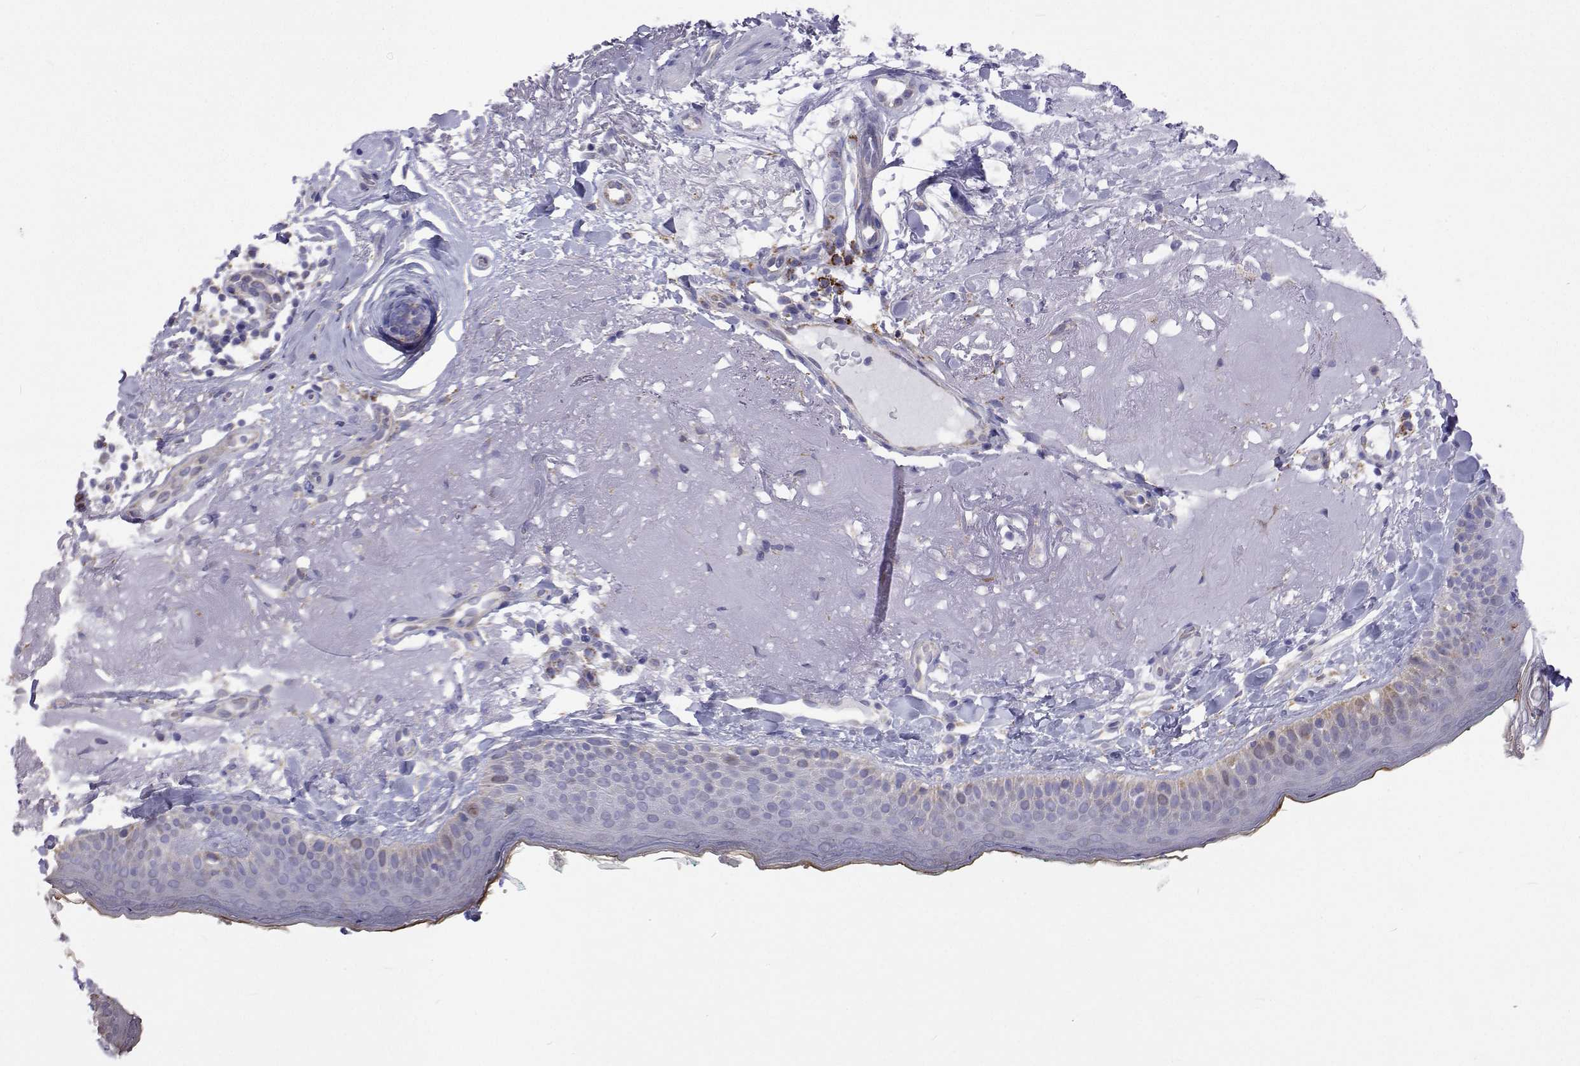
{"staining": {"intensity": "negative", "quantity": "none", "location": "none"}, "tissue": "skin", "cell_type": "Fibroblasts", "image_type": "normal", "snomed": [{"axis": "morphology", "description": "Normal tissue, NOS"}, {"axis": "topography", "description": "Skin"}], "caption": "Skin stained for a protein using immunohistochemistry exhibits no staining fibroblasts.", "gene": "DHTKD1", "patient": {"sex": "male", "age": 73}}